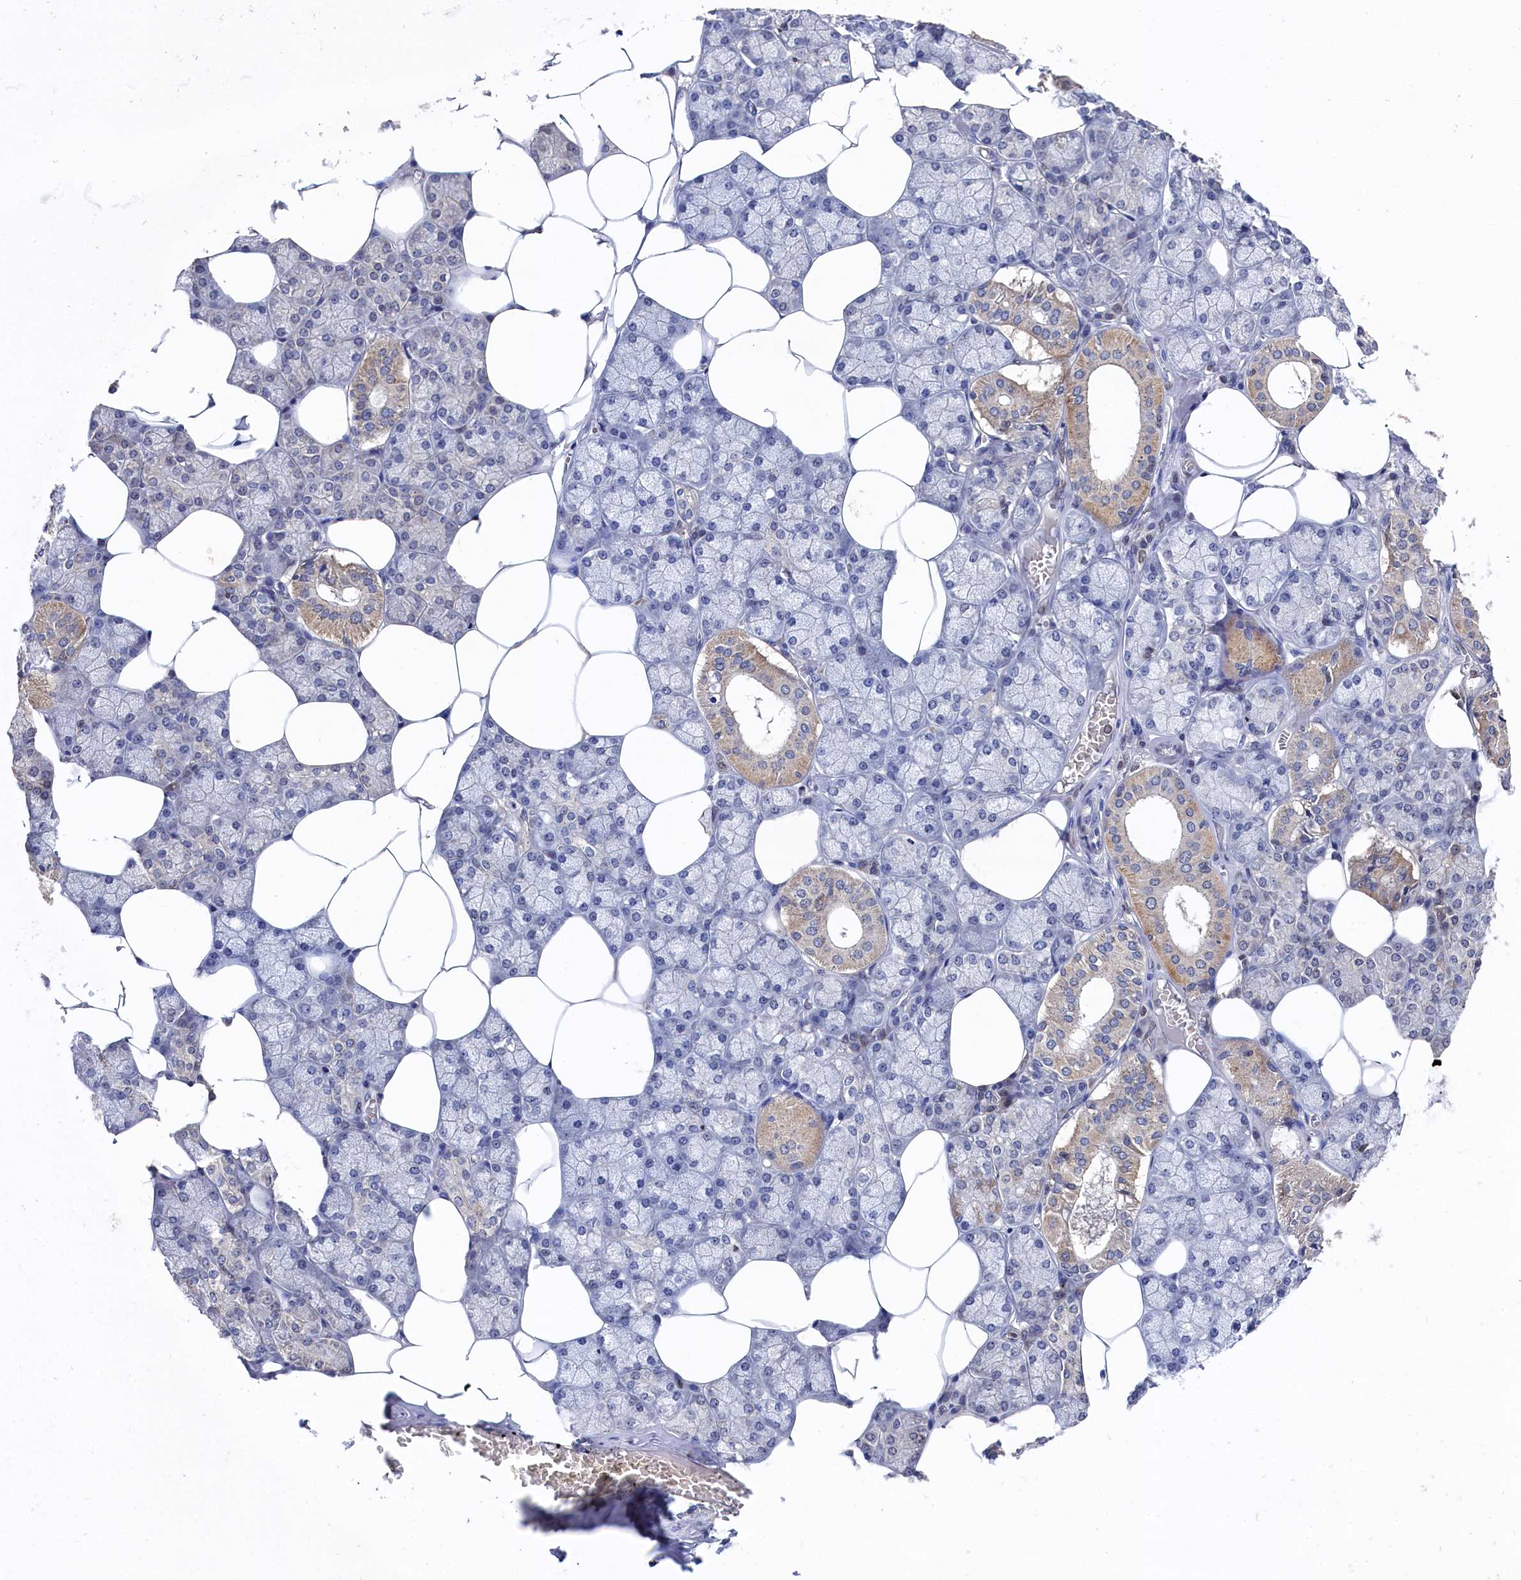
{"staining": {"intensity": "moderate", "quantity": "<25%", "location": "cytoplasmic/membranous,nuclear"}, "tissue": "salivary gland", "cell_type": "Glandular cells", "image_type": "normal", "snomed": [{"axis": "morphology", "description": "Normal tissue, NOS"}, {"axis": "topography", "description": "Salivary gland"}], "caption": "A low amount of moderate cytoplasmic/membranous,nuclear positivity is seen in about <25% of glandular cells in unremarkable salivary gland.", "gene": "ANKEF1", "patient": {"sex": "male", "age": 62}}